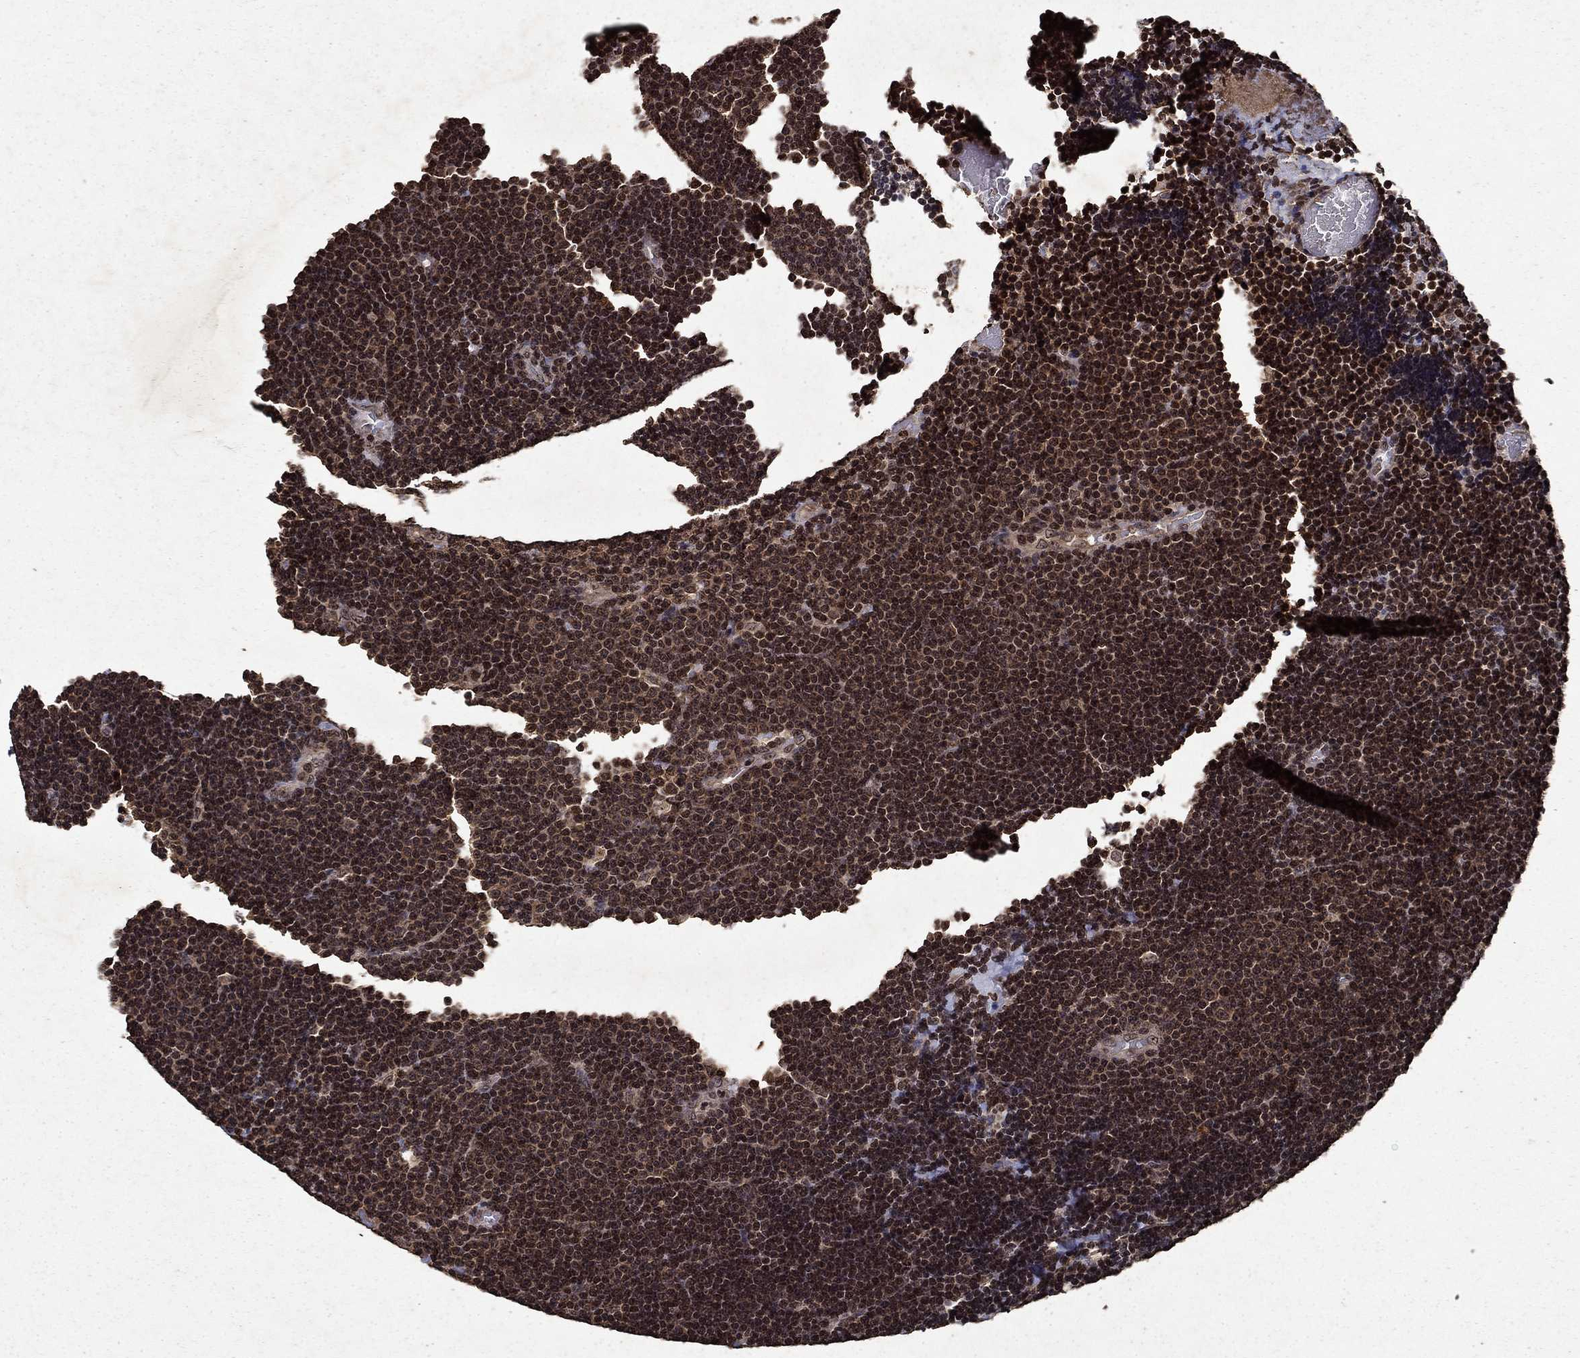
{"staining": {"intensity": "moderate", "quantity": ">75%", "location": "nuclear"}, "tissue": "lymphoma", "cell_type": "Tumor cells", "image_type": "cancer", "snomed": [{"axis": "morphology", "description": "Malignant lymphoma, non-Hodgkin's type, Low grade"}, {"axis": "topography", "description": "Brain"}], "caption": "Immunohistochemistry histopathology image of low-grade malignant lymphoma, non-Hodgkin's type stained for a protein (brown), which exhibits medium levels of moderate nuclear staining in about >75% of tumor cells.", "gene": "PIN4", "patient": {"sex": "female", "age": 66}}